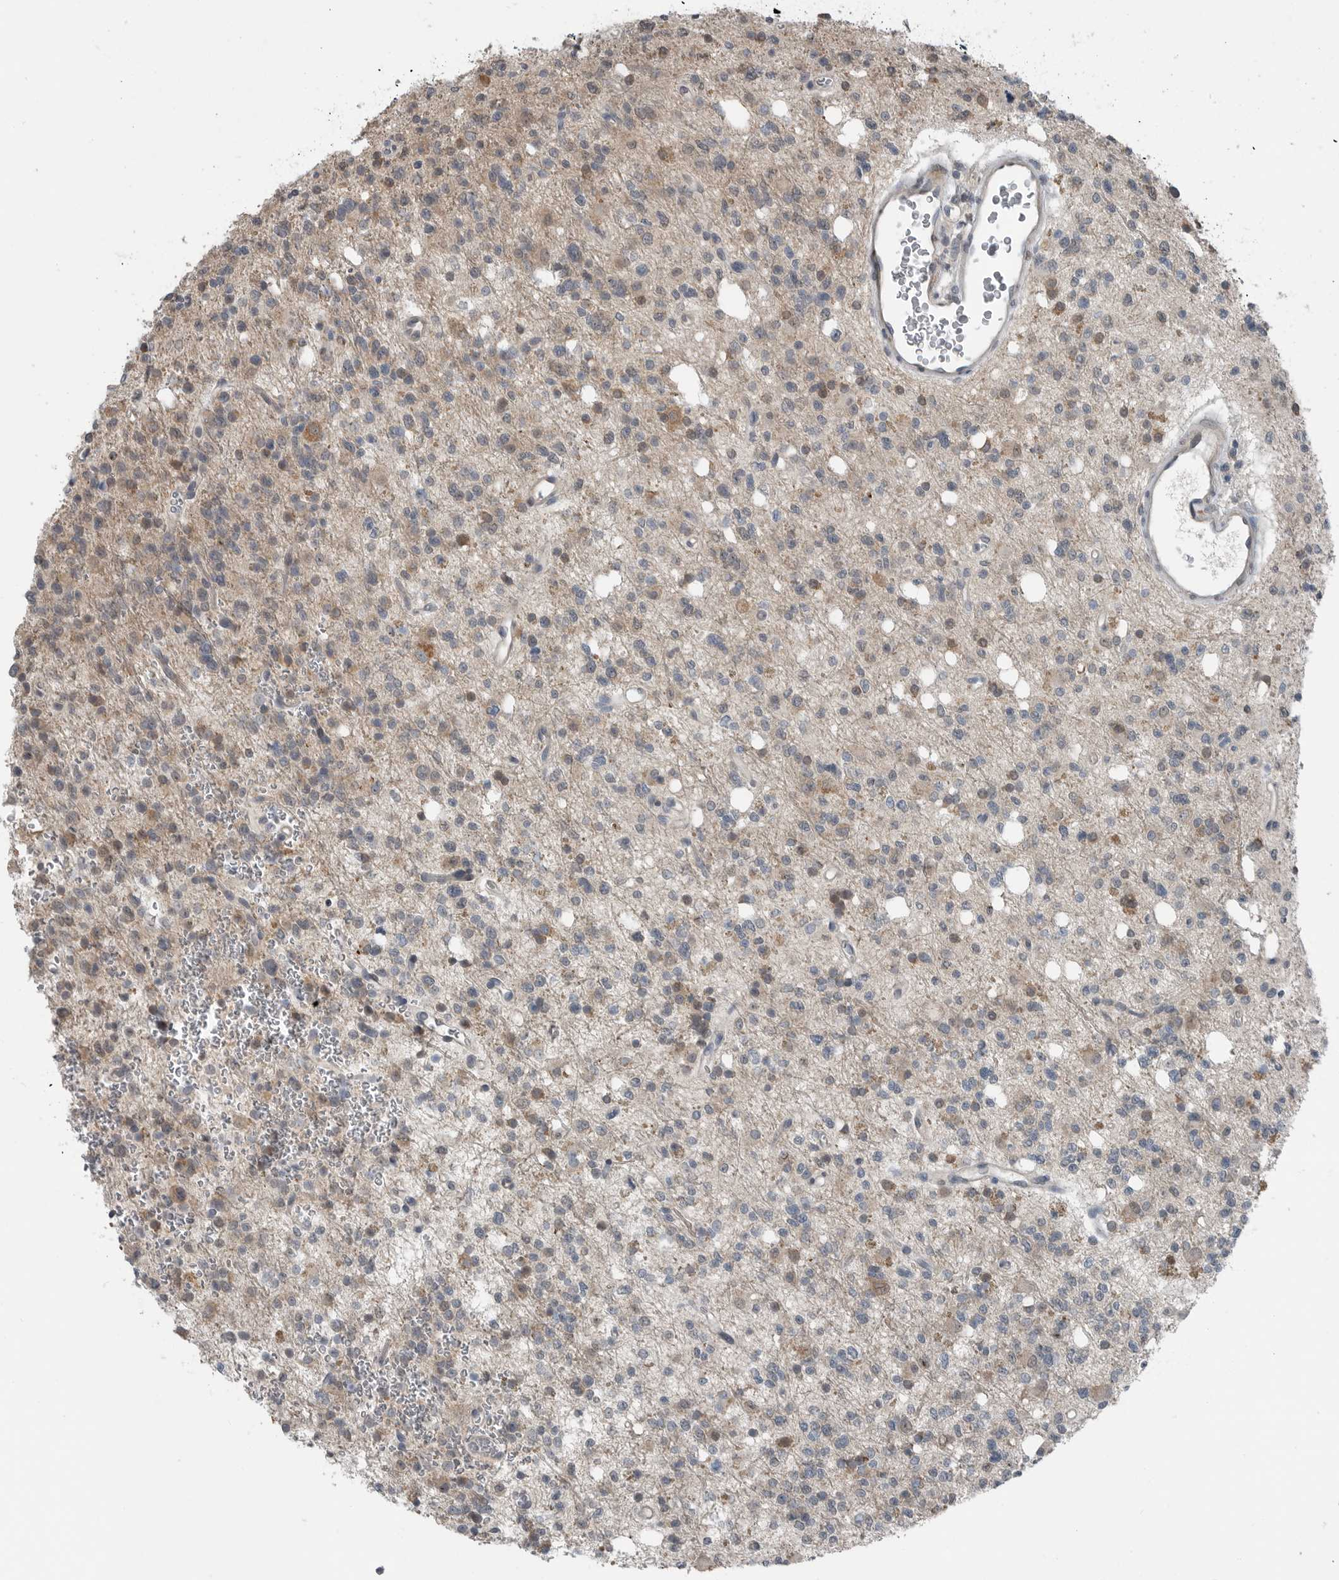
{"staining": {"intensity": "moderate", "quantity": "<25%", "location": "cytoplasmic/membranous"}, "tissue": "glioma", "cell_type": "Tumor cells", "image_type": "cancer", "snomed": [{"axis": "morphology", "description": "Glioma, malignant, High grade"}, {"axis": "topography", "description": "Brain"}], "caption": "There is low levels of moderate cytoplasmic/membranous staining in tumor cells of malignant high-grade glioma, as demonstrated by immunohistochemical staining (brown color).", "gene": "MFAP3L", "patient": {"sex": "female", "age": 62}}